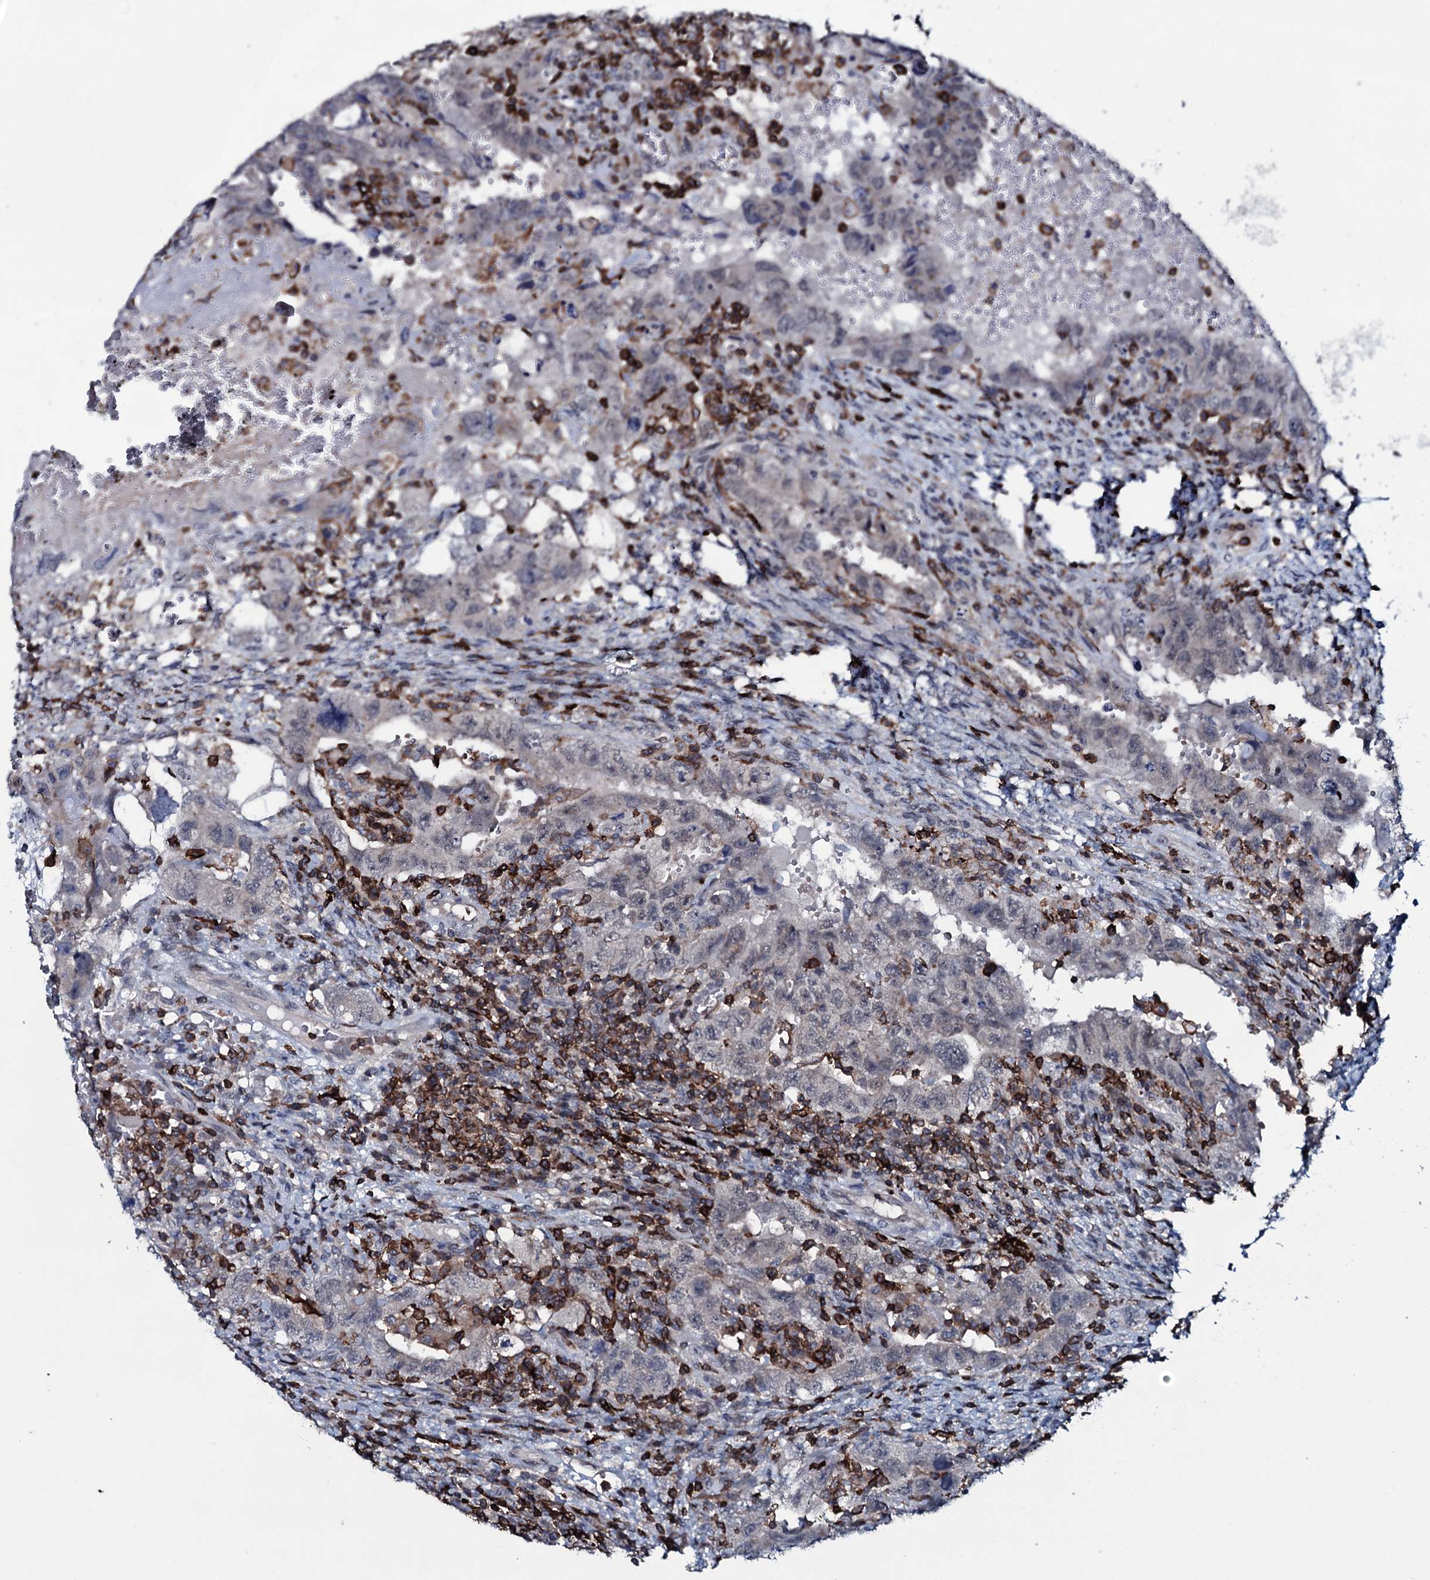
{"staining": {"intensity": "negative", "quantity": "none", "location": "none"}, "tissue": "testis cancer", "cell_type": "Tumor cells", "image_type": "cancer", "snomed": [{"axis": "morphology", "description": "Carcinoma, Embryonal, NOS"}, {"axis": "topography", "description": "Testis"}], "caption": "Immunohistochemistry image of testis cancer stained for a protein (brown), which reveals no expression in tumor cells. (DAB (3,3'-diaminobenzidine) immunohistochemistry visualized using brightfield microscopy, high magnification).", "gene": "OGFOD2", "patient": {"sex": "male", "age": 26}}